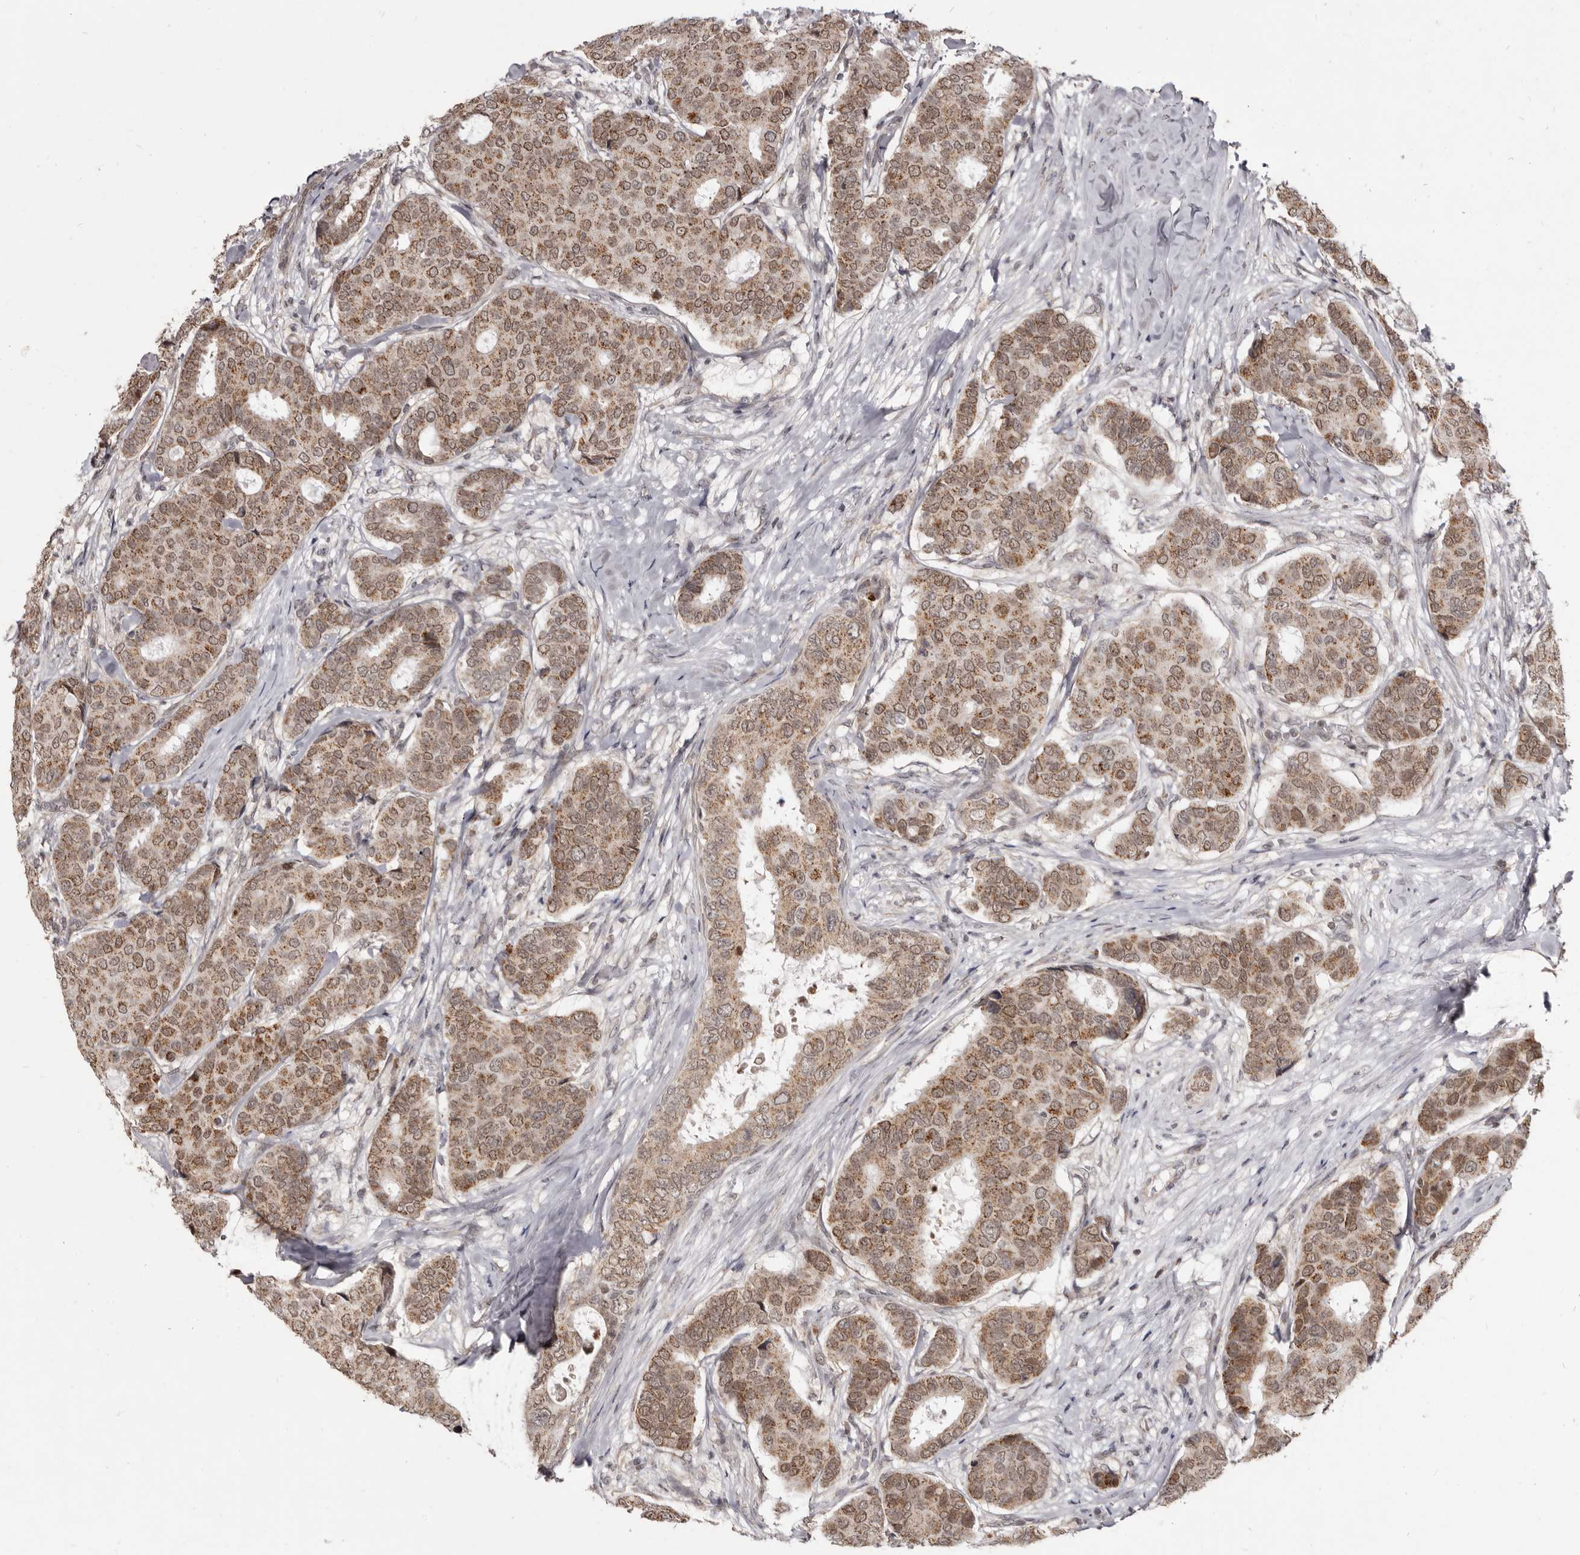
{"staining": {"intensity": "moderate", "quantity": ">75%", "location": "cytoplasmic/membranous,nuclear"}, "tissue": "breast cancer", "cell_type": "Tumor cells", "image_type": "cancer", "snomed": [{"axis": "morphology", "description": "Duct carcinoma"}, {"axis": "topography", "description": "Breast"}], "caption": "Protein staining of breast cancer tissue exhibits moderate cytoplasmic/membranous and nuclear positivity in approximately >75% of tumor cells.", "gene": "THUMPD1", "patient": {"sex": "female", "age": 75}}